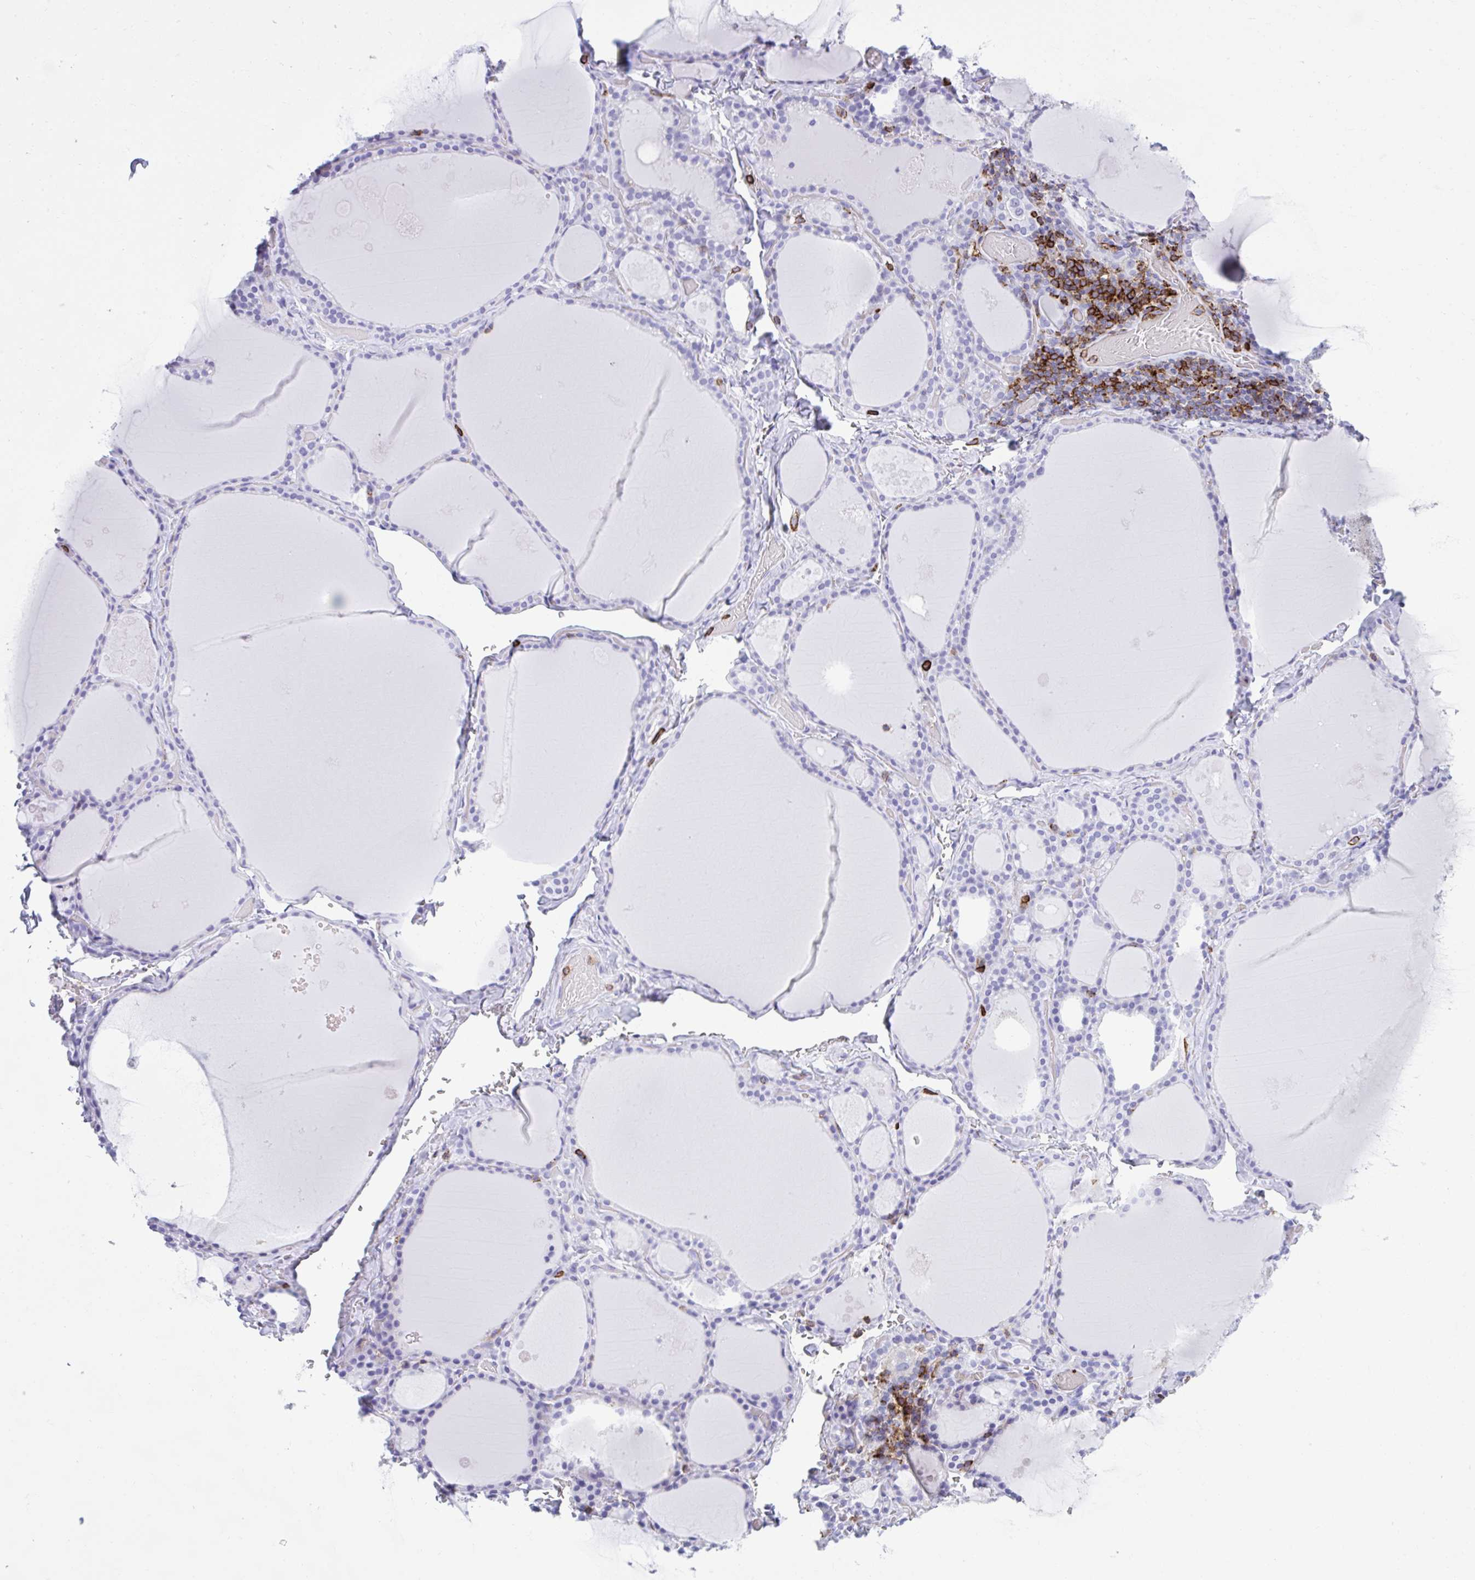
{"staining": {"intensity": "moderate", "quantity": "<25%", "location": "cytoplasmic/membranous"}, "tissue": "thyroid gland", "cell_type": "Glandular cells", "image_type": "normal", "snomed": [{"axis": "morphology", "description": "Normal tissue, NOS"}, {"axis": "topography", "description": "Thyroid gland"}], "caption": "Protein positivity by IHC exhibits moderate cytoplasmic/membranous expression in about <25% of glandular cells in unremarkable thyroid gland.", "gene": "SPN", "patient": {"sex": "male", "age": 56}}